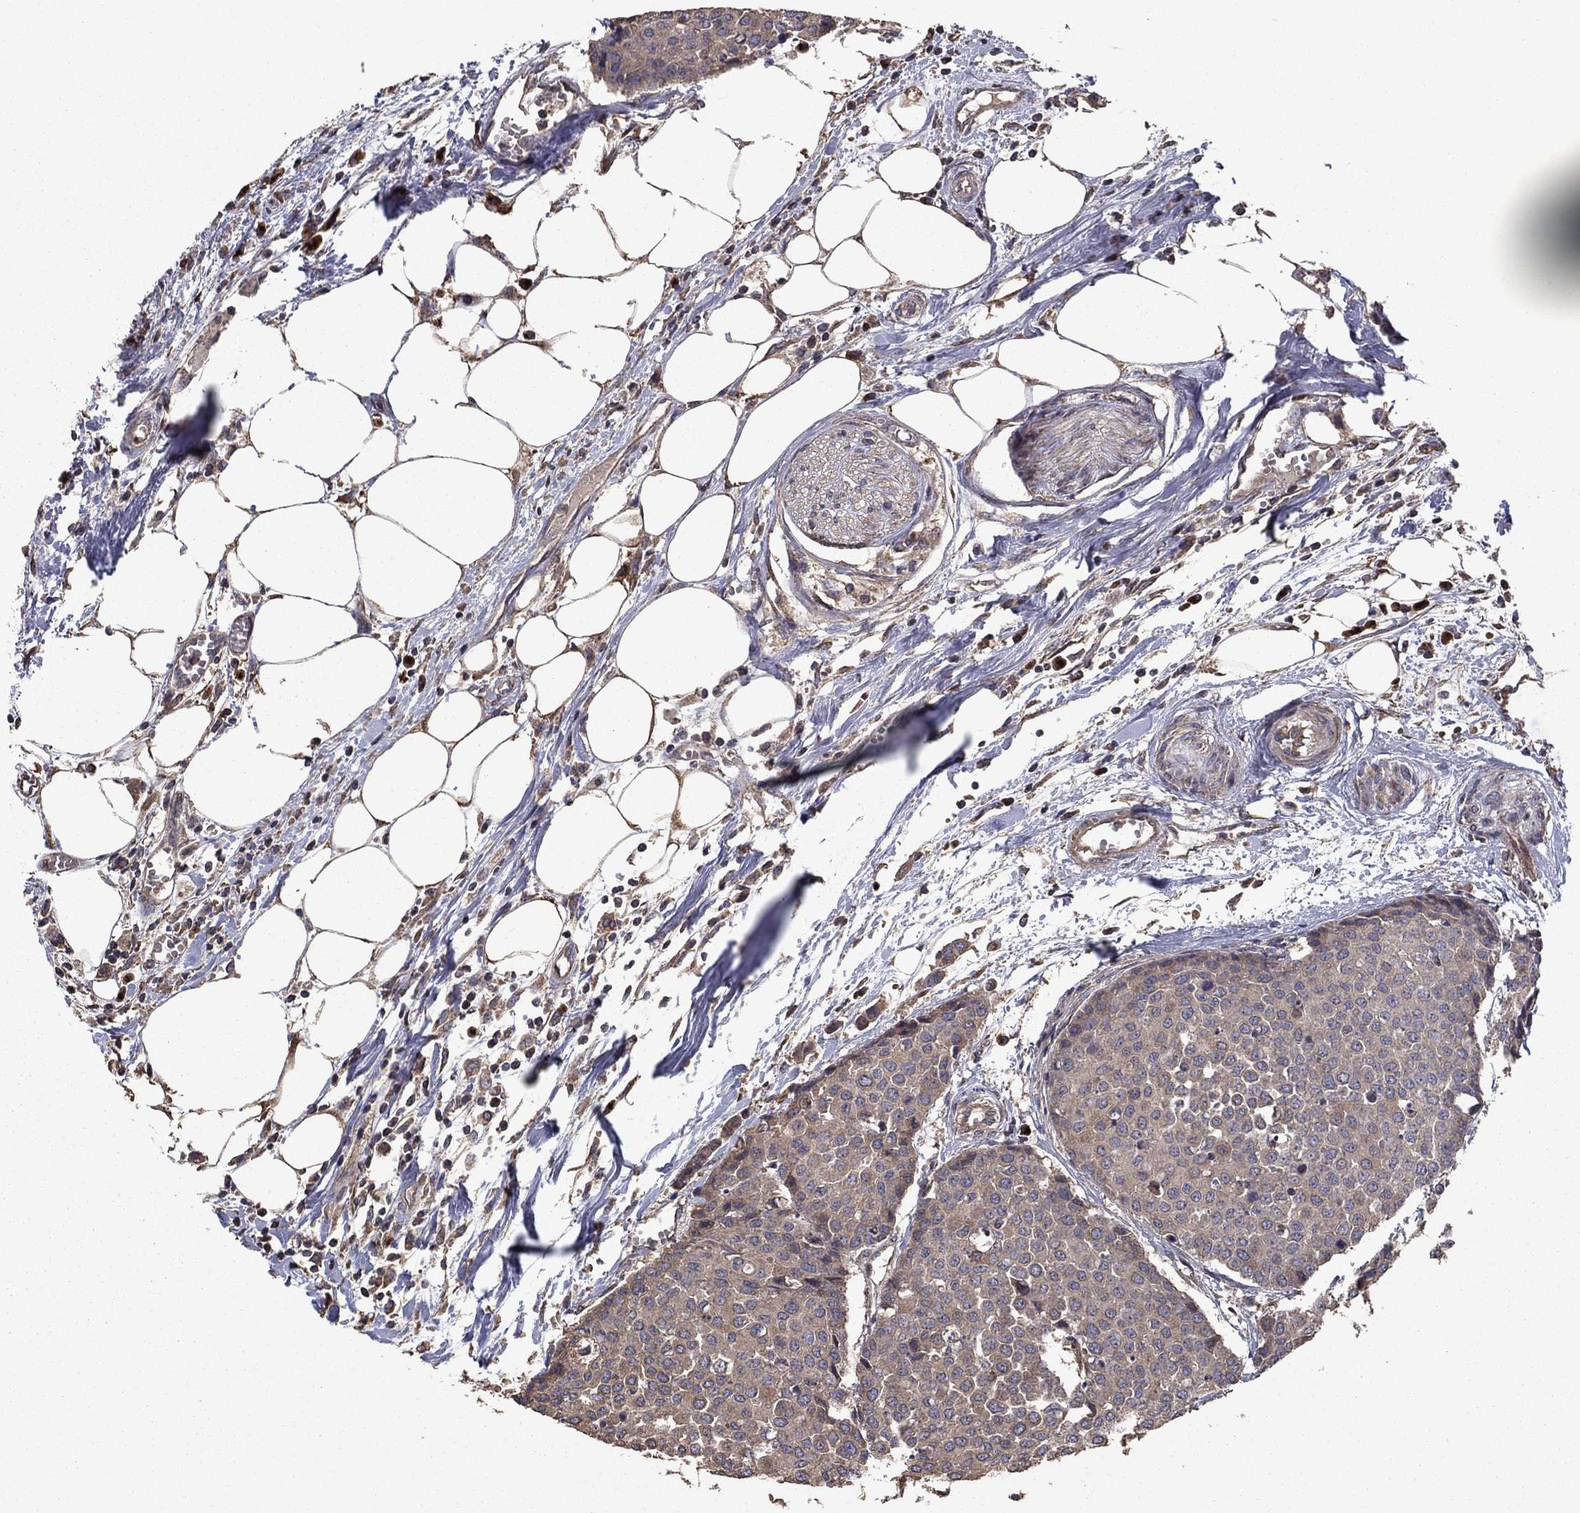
{"staining": {"intensity": "weak", "quantity": "25%-75%", "location": "cytoplasmic/membranous"}, "tissue": "carcinoid", "cell_type": "Tumor cells", "image_type": "cancer", "snomed": [{"axis": "morphology", "description": "Carcinoid, malignant, NOS"}, {"axis": "topography", "description": "Colon"}], "caption": "An image showing weak cytoplasmic/membranous positivity in approximately 25%-75% of tumor cells in malignant carcinoid, as visualized by brown immunohistochemical staining.", "gene": "FLT4", "patient": {"sex": "male", "age": 81}}